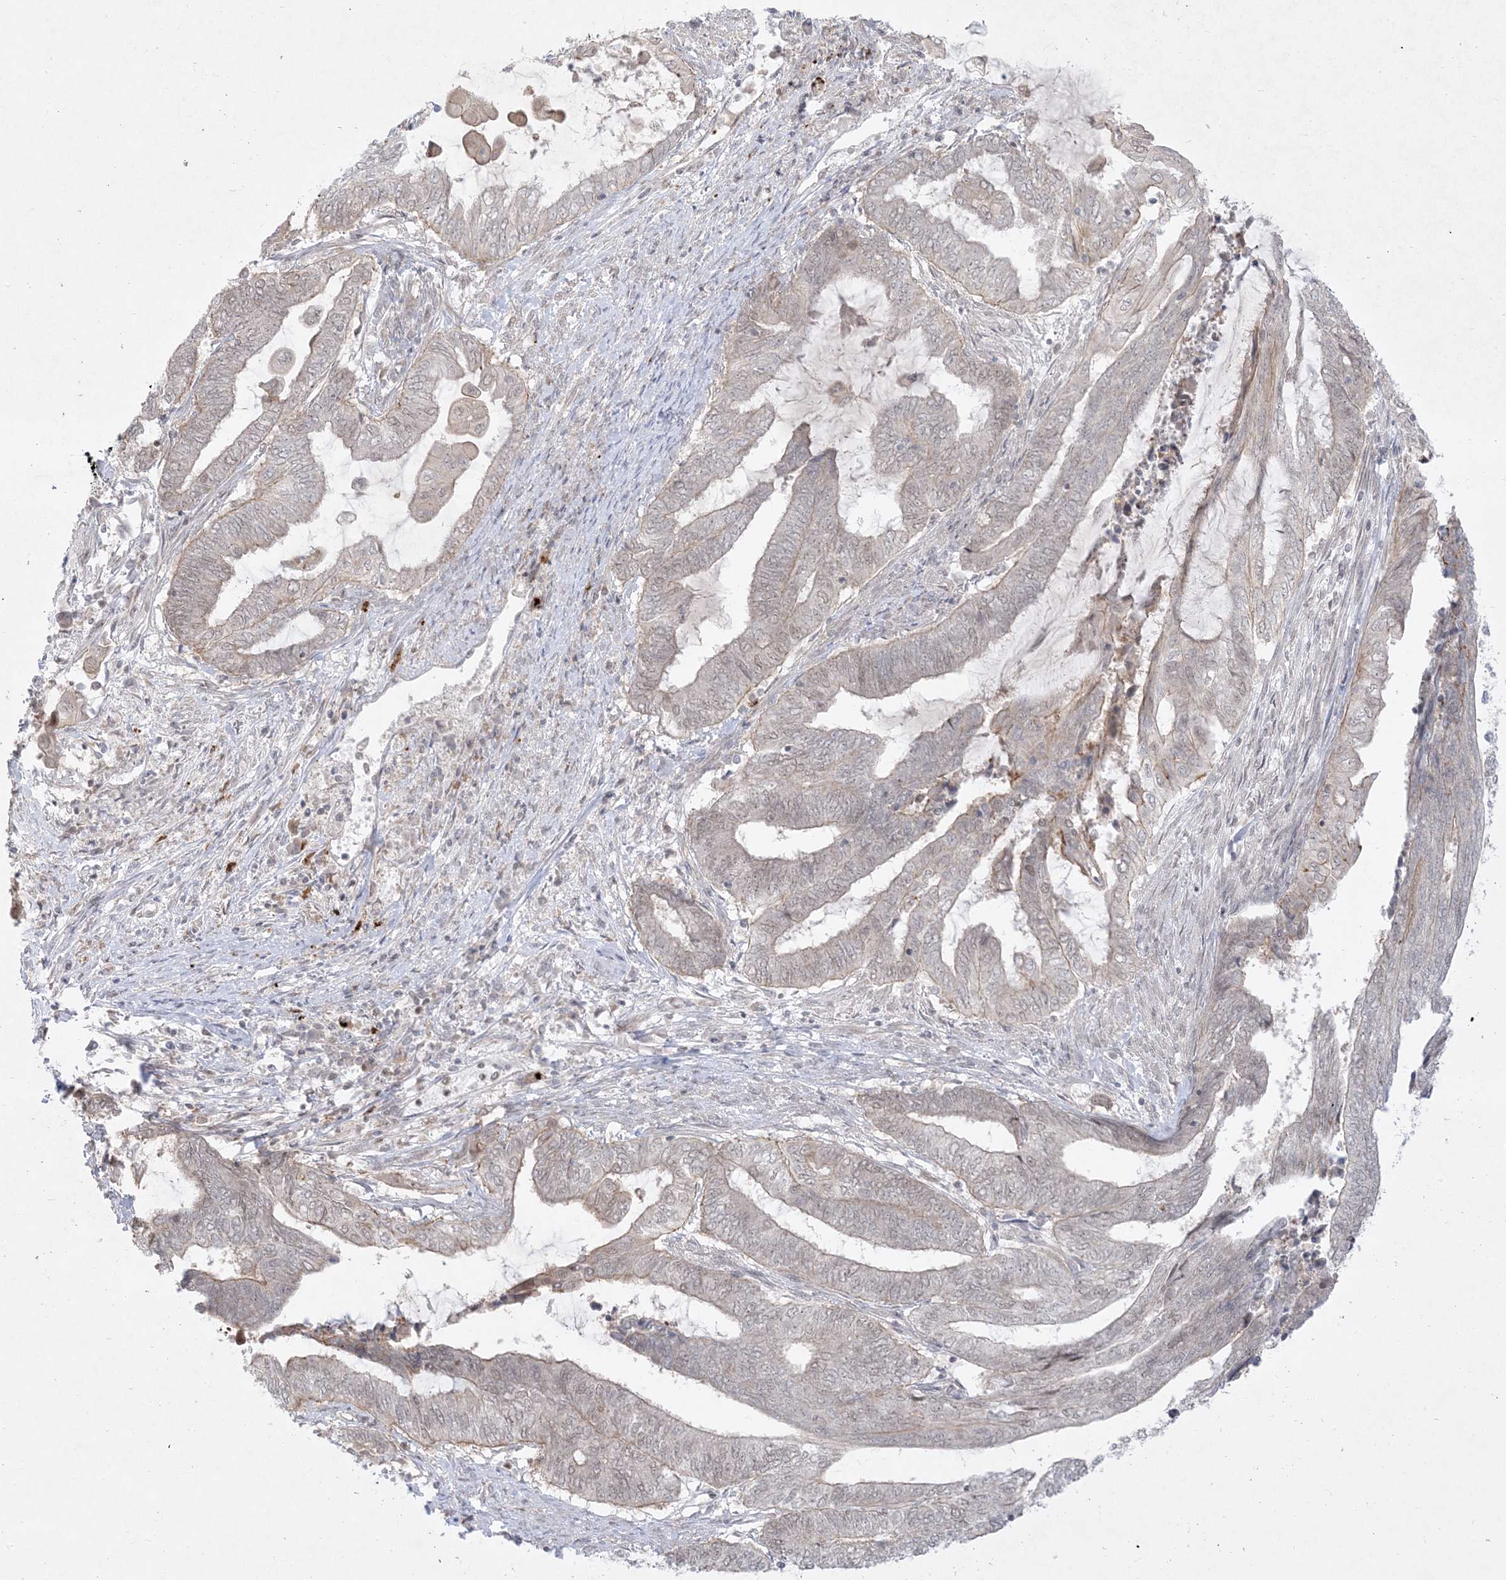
{"staining": {"intensity": "weak", "quantity": "25%-75%", "location": "cytoplasmic/membranous"}, "tissue": "endometrial cancer", "cell_type": "Tumor cells", "image_type": "cancer", "snomed": [{"axis": "morphology", "description": "Adenocarcinoma, NOS"}, {"axis": "topography", "description": "Uterus"}, {"axis": "topography", "description": "Endometrium"}], "caption": "Protein staining of adenocarcinoma (endometrial) tissue exhibits weak cytoplasmic/membranous expression in about 25%-75% of tumor cells.", "gene": "PTK6", "patient": {"sex": "female", "age": 70}}